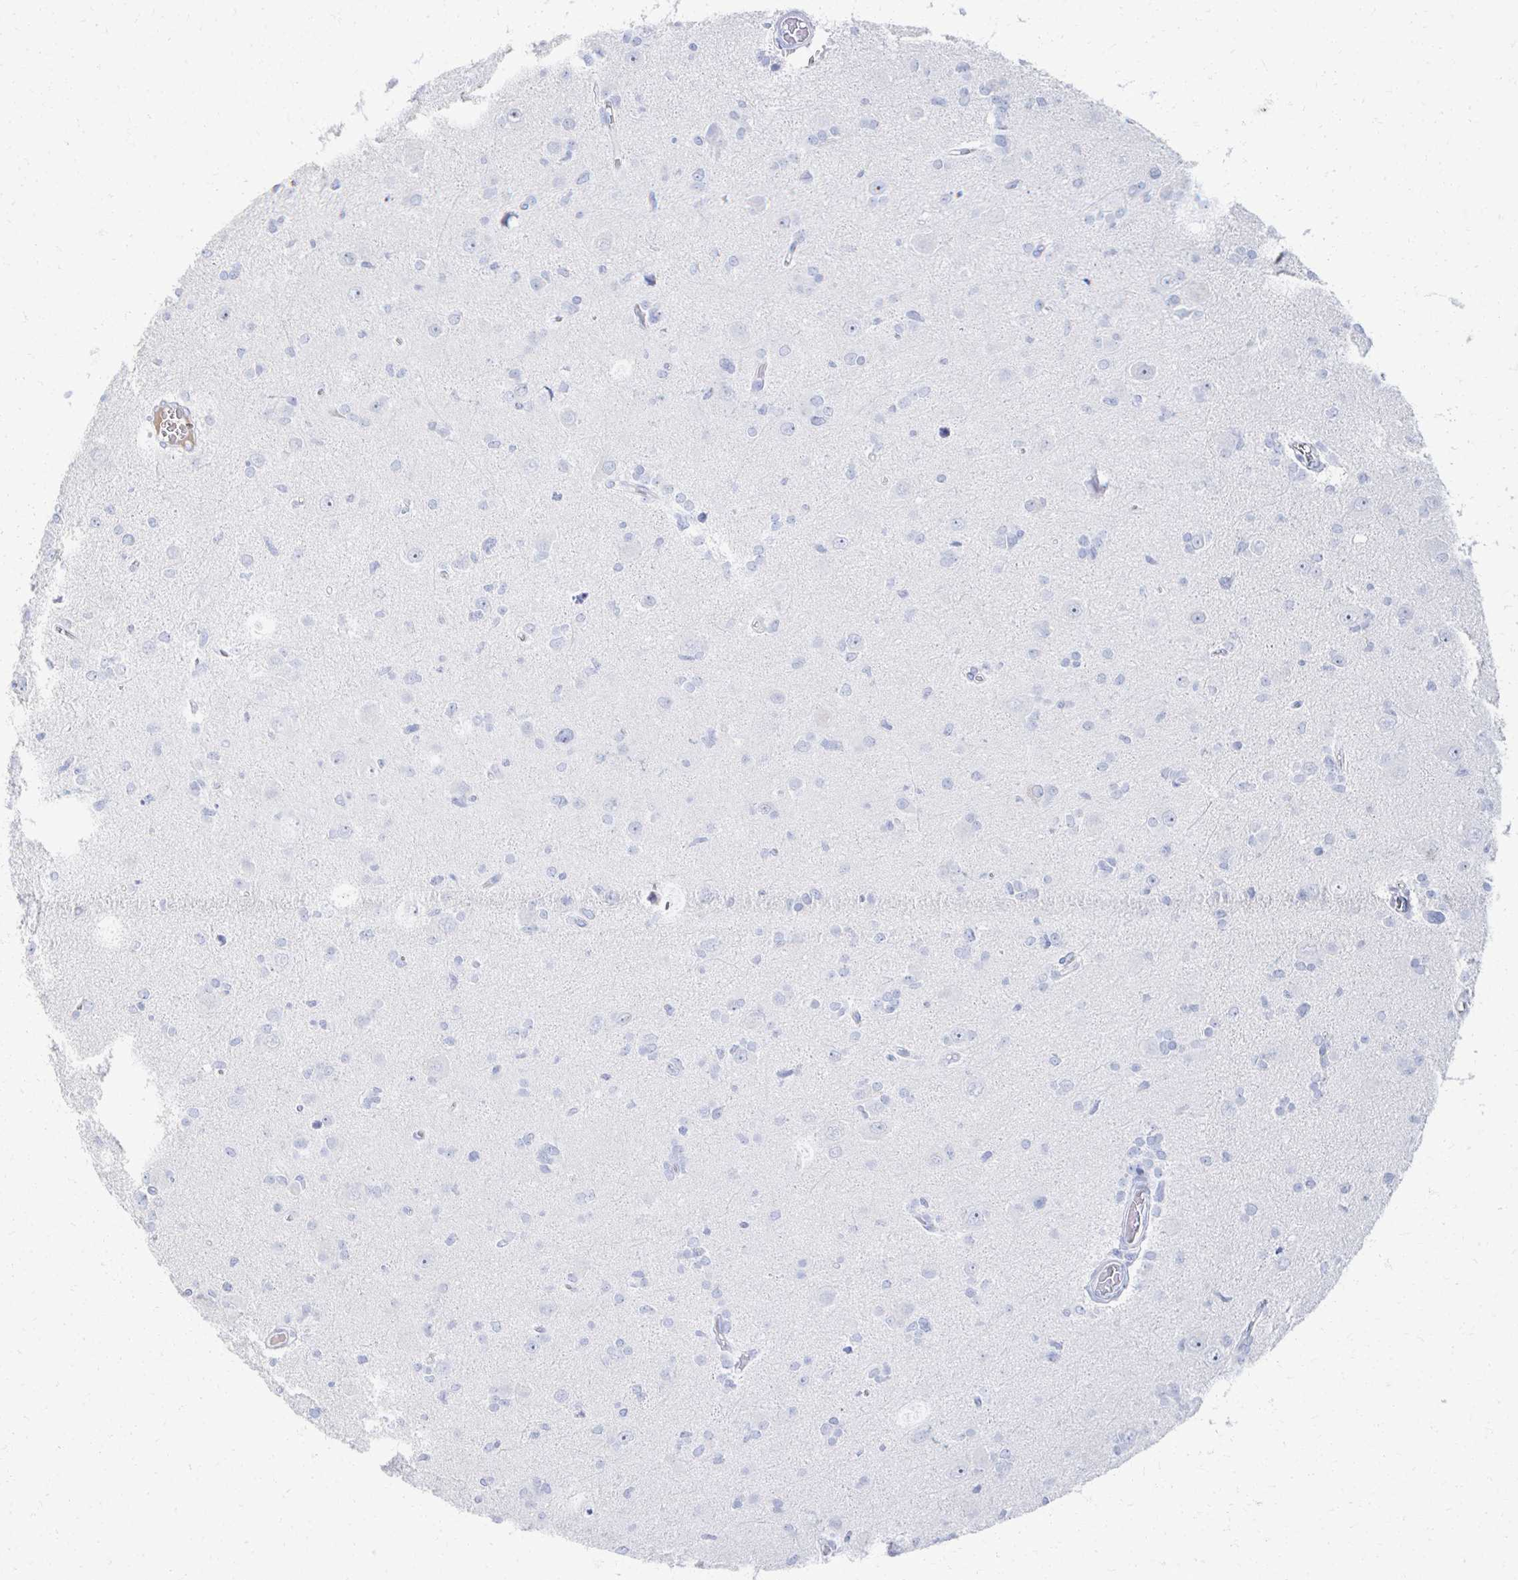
{"staining": {"intensity": "negative", "quantity": "none", "location": "none"}, "tissue": "glioma", "cell_type": "Tumor cells", "image_type": "cancer", "snomed": [{"axis": "morphology", "description": "Glioma, malignant, High grade"}, {"axis": "topography", "description": "Brain"}], "caption": "A micrograph of human malignant glioma (high-grade) is negative for staining in tumor cells. (Brightfield microscopy of DAB immunohistochemistry at high magnification).", "gene": "PRR20A", "patient": {"sex": "male", "age": 23}}